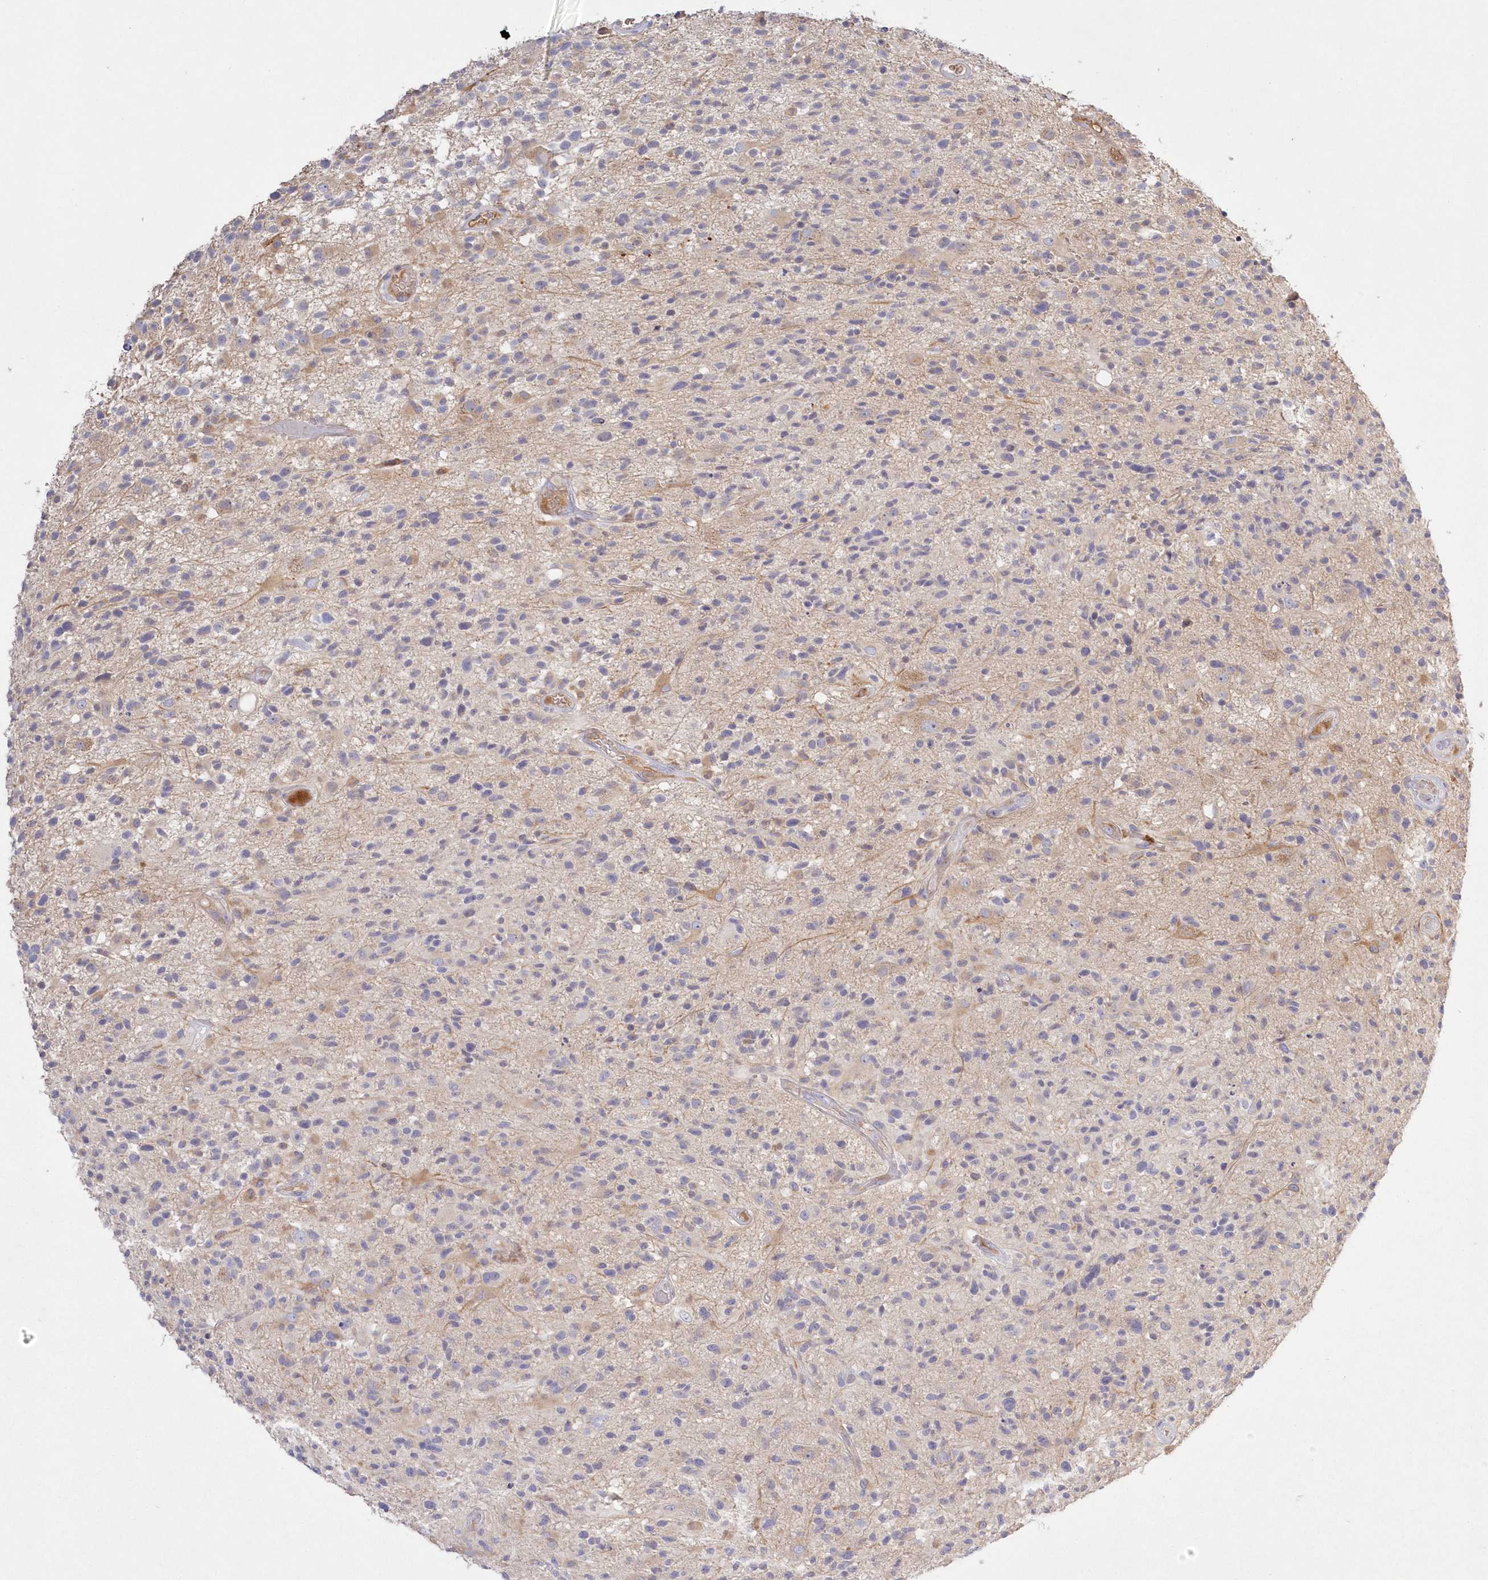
{"staining": {"intensity": "negative", "quantity": "none", "location": "none"}, "tissue": "glioma", "cell_type": "Tumor cells", "image_type": "cancer", "snomed": [{"axis": "morphology", "description": "Glioma, malignant, High grade"}, {"axis": "morphology", "description": "Glioblastoma, NOS"}, {"axis": "topography", "description": "Brain"}], "caption": "Human glioma stained for a protein using IHC displays no positivity in tumor cells.", "gene": "WBP1L", "patient": {"sex": "male", "age": 60}}